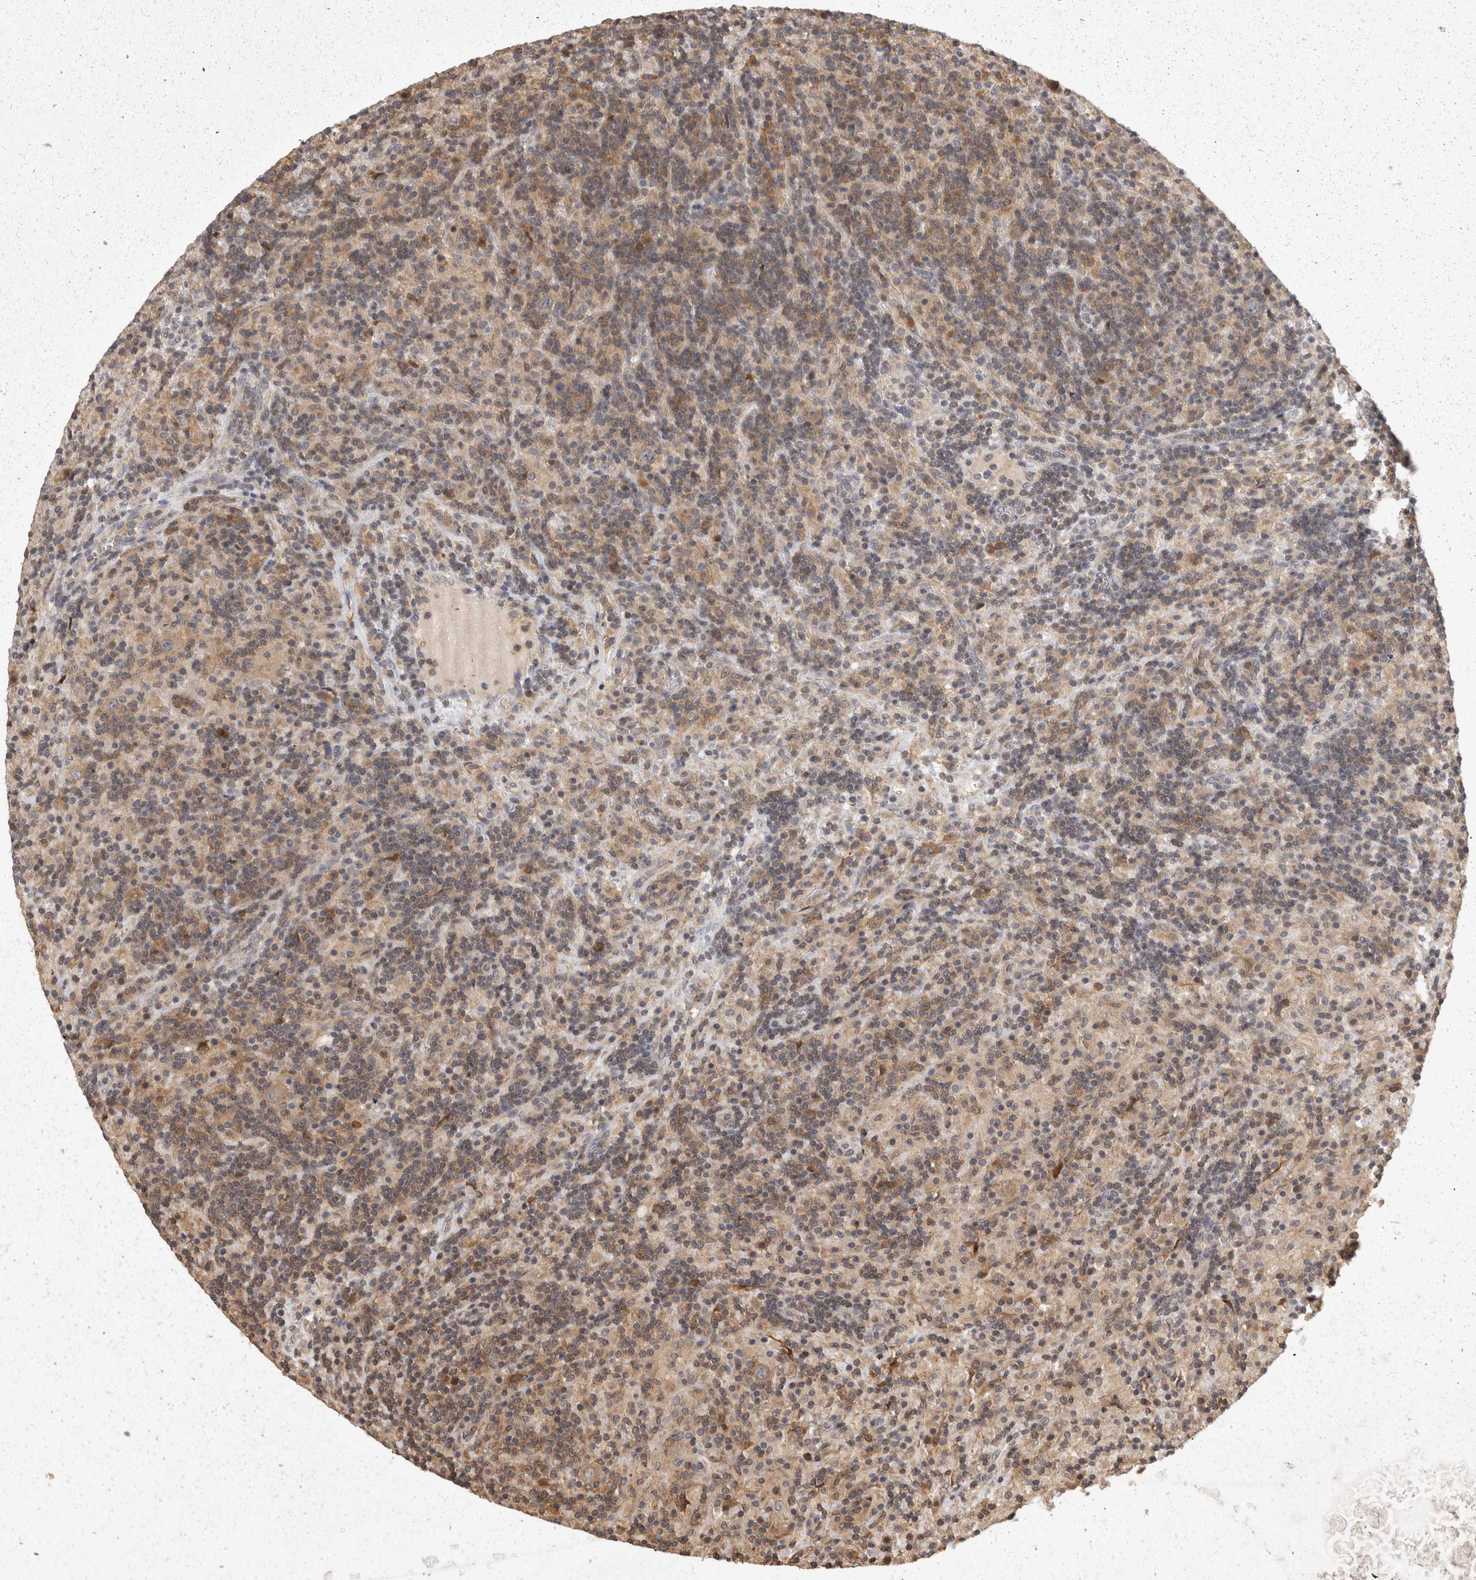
{"staining": {"intensity": "weak", "quantity": "25%-75%", "location": "cytoplasmic/membranous"}, "tissue": "lymphoma", "cell_type": "Tumor cells", "image_type": "cancer", "snomed": [{"axis": "morphology", "description": "Hodgkin's disease, NOS"}, {"axis": "topography", "description": "Lymph node"}], "caption": "Weak cytoplasmic/membranous protein expression is present in approximately 25%-75% of tumor cells in lymphoma.", "gene": "ACAT2", "patient": {"sex": "male", "age": 70}}